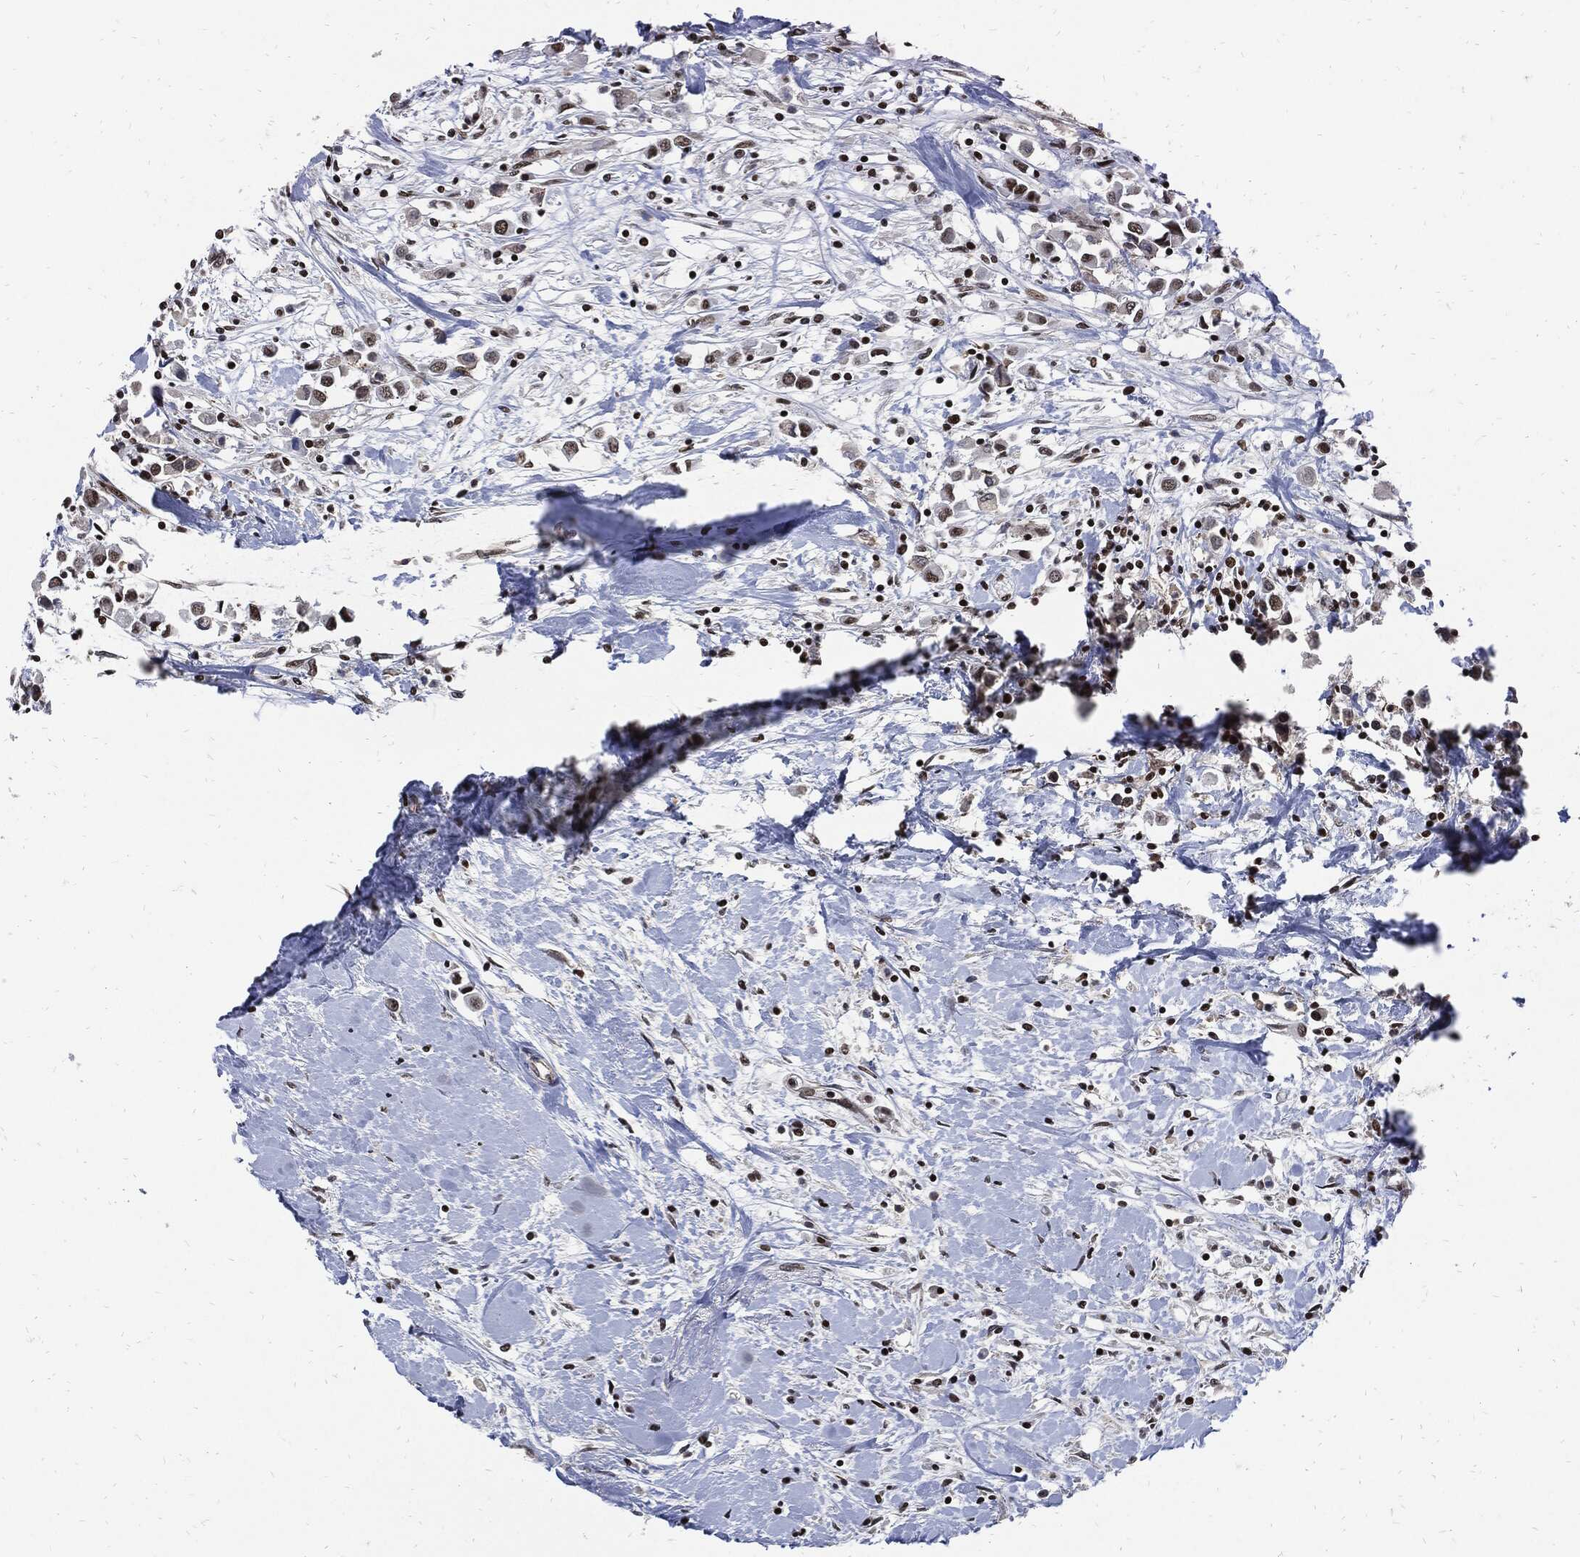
{"staining": {"intensity": "negative", "quantity": "none", "location": "none"}, "tissue": "breast cancer", "cell_type": "Tumor cells", "image_type": "cancer", "snomed": [{"axis": "morphology", "description": "Duct carcinoma"}, {"axis": "topography", "description": "Breast"}], "caption": "Photomicrograph shows no protein positivity in tumor cells of infiltrating ductal carcinoma (breast) tissue.", "gene": "TERF2", "patient": {"sex": "female", "age": 61}}